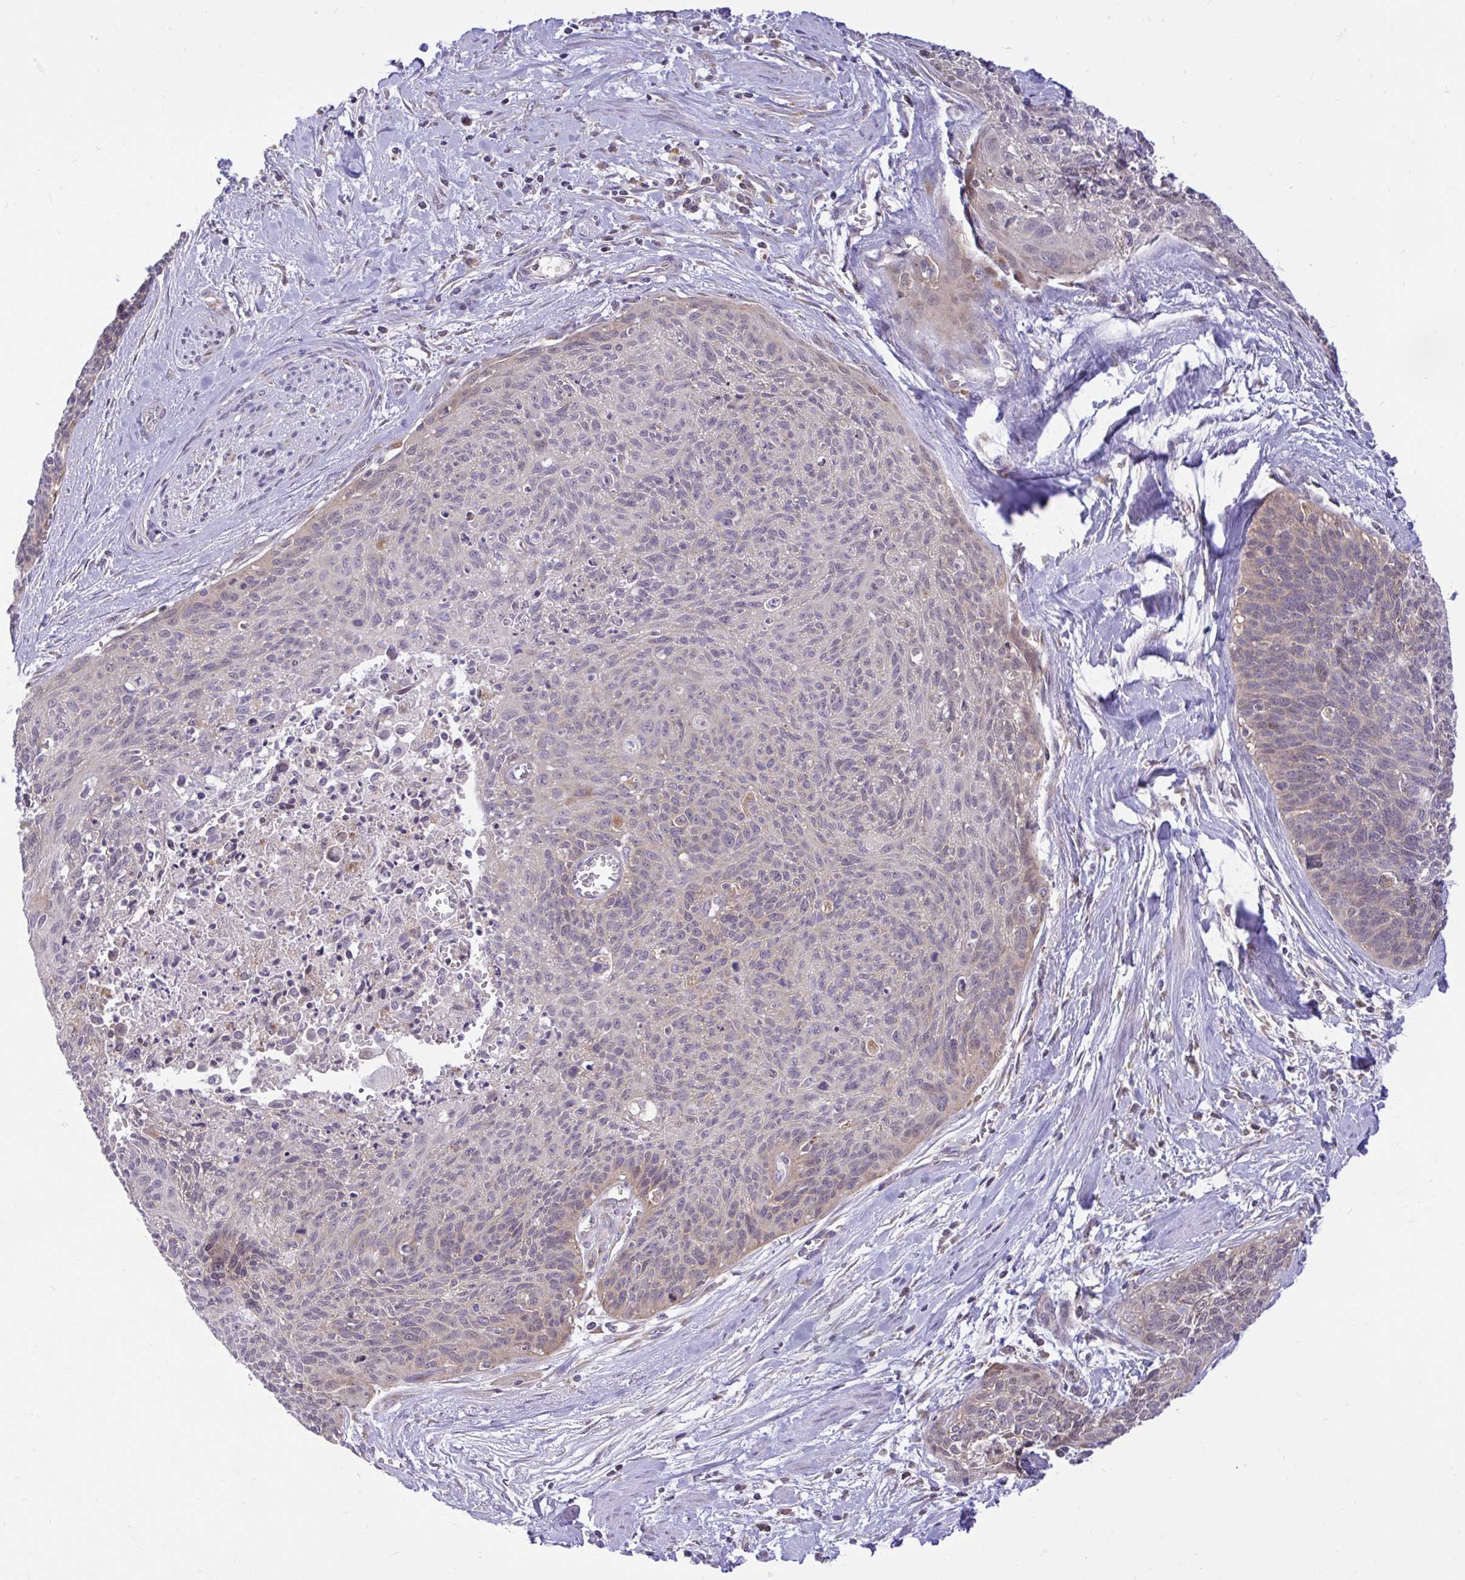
{"staining": {"intensity": "weak", "quantity": "25%-75%", "location": "cytoplasmic/membranous"}, "tissue": "cervical cancer", "cell_type": "Tumor cells", "image_type": "cancer", "snomed": [{"axis": "morphology", "description": "Squamous cell carcinoma, NOS"}, {"axis": "topography", "description": "Cervix"}], "caption": "High-power microscopy captured an IHC image of cervical squamous cell carcinoma, revealing weak cytoplasmic/membranous expression in approximately 25%-75% of tumor cells. The protein of interest is shown in brown color, while the nuclei are stained blue.", "gene": "VTI1B", "patient": {"sex": "female", "age": 55}}